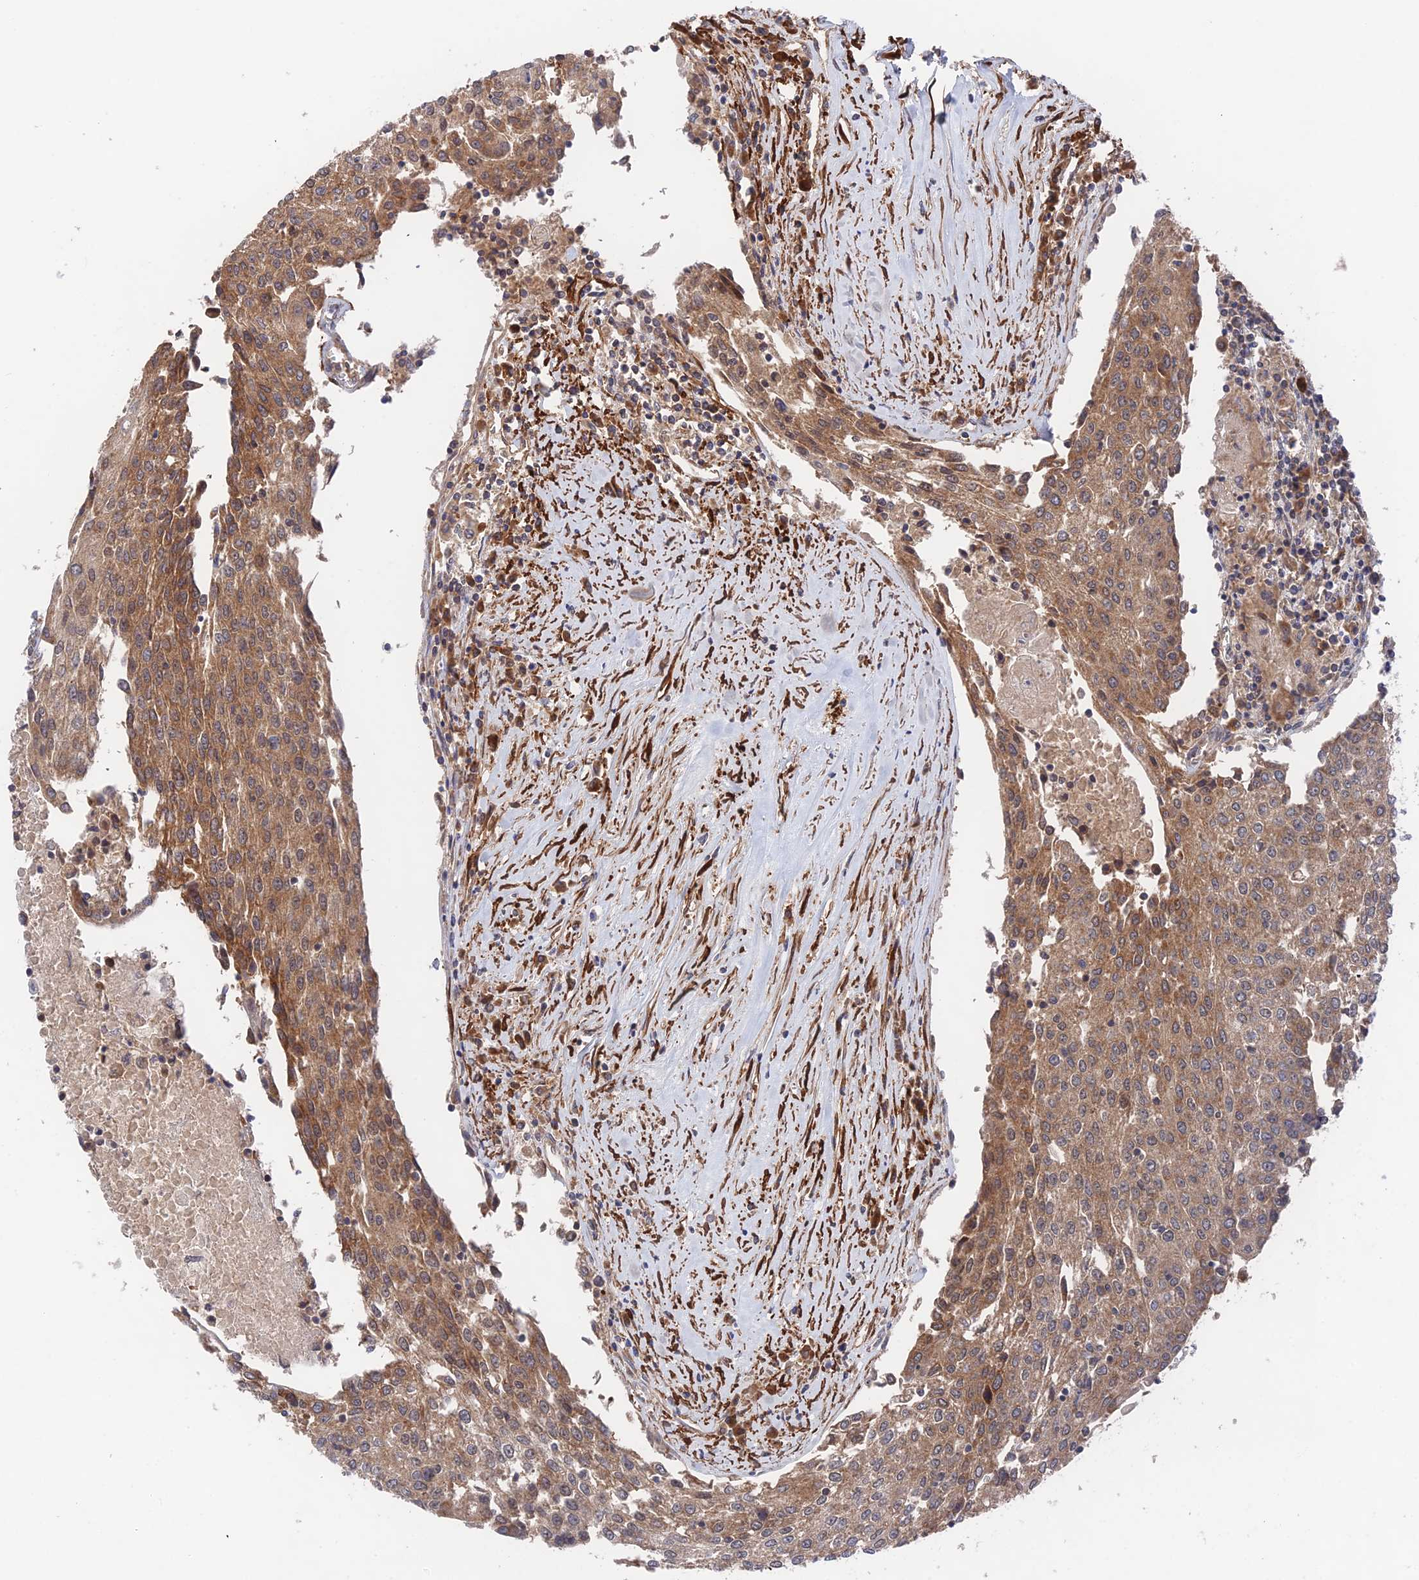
{"staining": {"intensity": "moderate", "quantity": ">75%", "location": "cytoplasmic/membranous"}, "tissue": "urothelial cancer", "cell_type": "Tumor cells", "image_type": "cancer", "snomed": [{"axis": "morphology", "description": "Urothelial carcinoma, High grade"}, {"axis": "topography", "description": "Urinary bladder"}], "caption": "This micrograph exhibits immunohistochemistry staining of high-grade urothelial carcinoma, with medium moderate cytoplasmic/membranous staining in approximately >75% of tumor cells.", "gene": "ZNF320", "patient": {"sex": "female", "age": 85}}